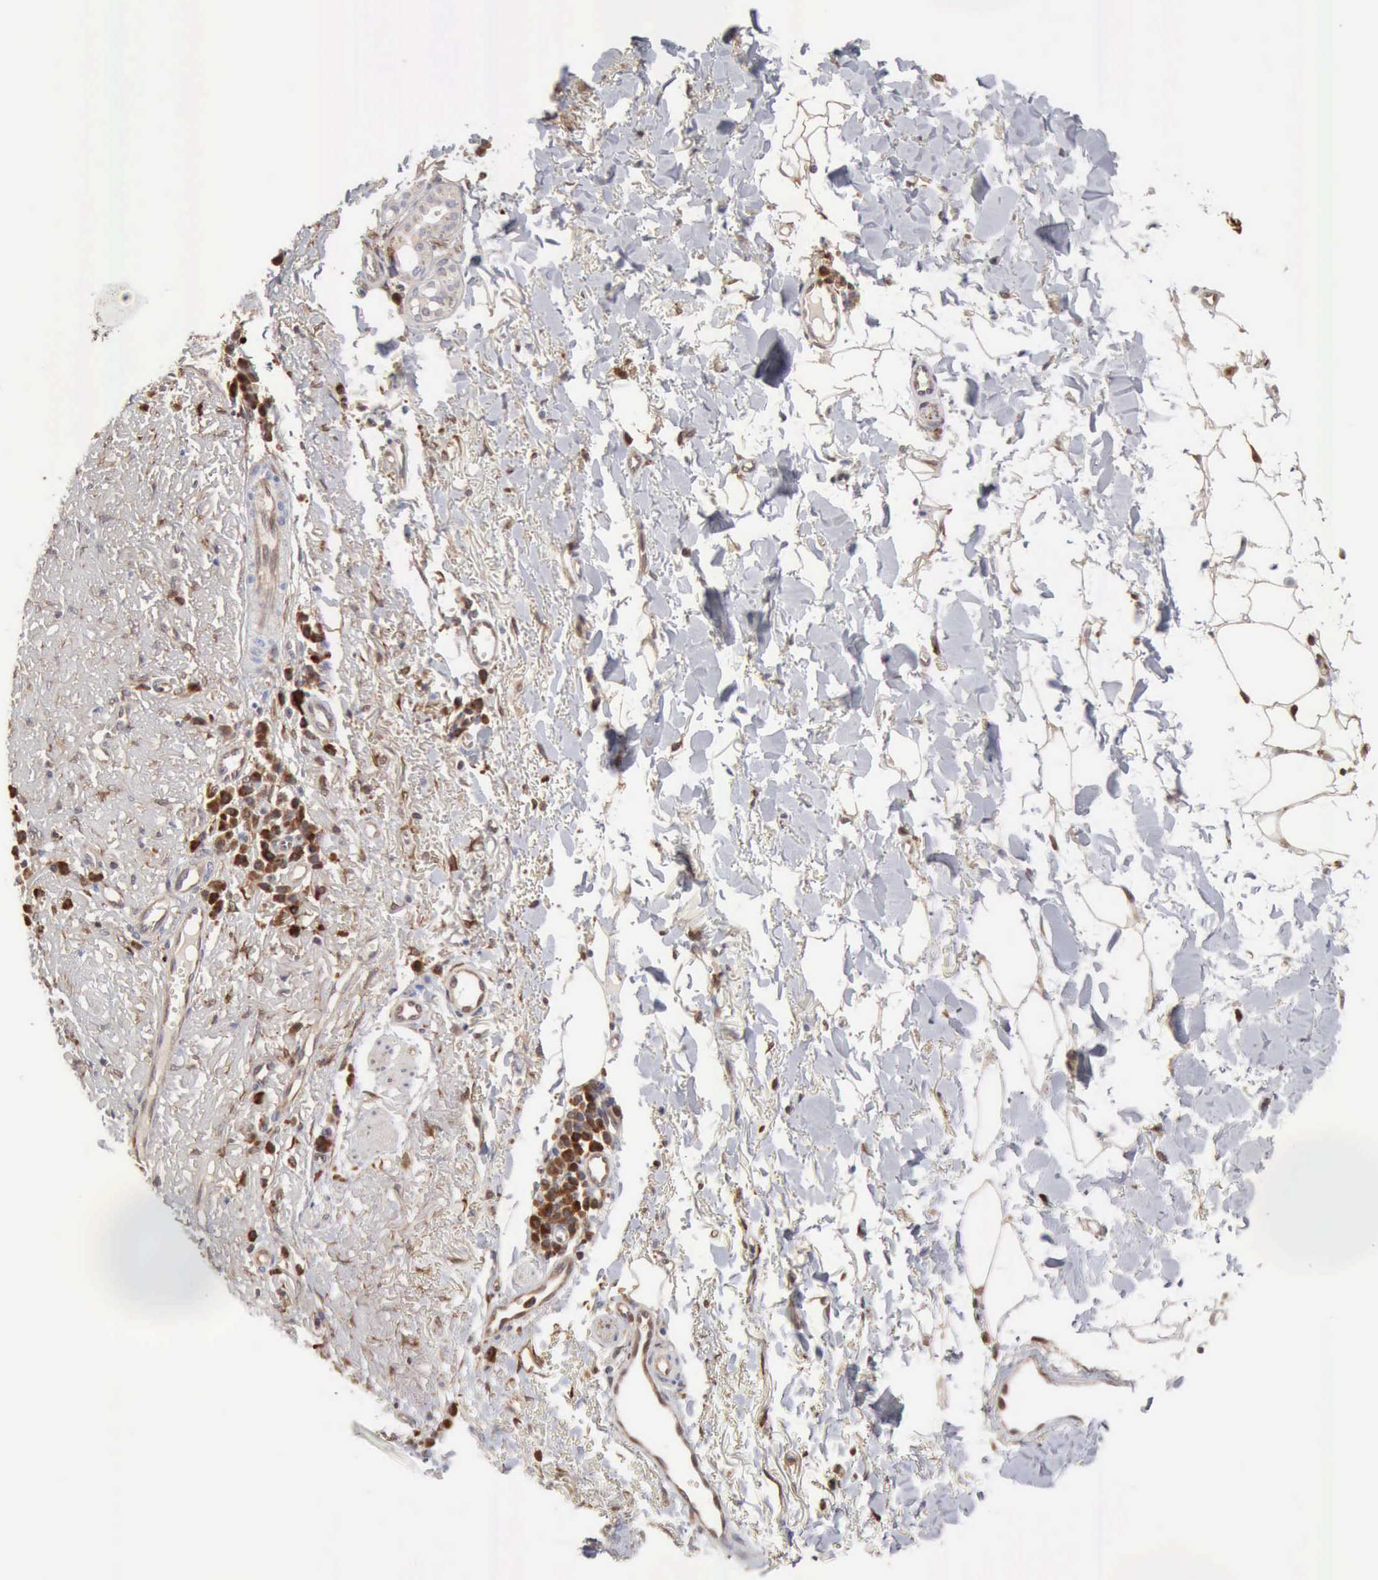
{"staining": {"intensity": "strong", "quantity": ">75%", "location": "cytoplasmic/membranous"}, "tissue": "skin cancer", "cell_type": "Tumor cells", "image_type": "cancer", "snomed": [{"axis": "morphology", "description": "Basal cell carcinoma"}, {"axis": "topography", "description": "Skin"}], "caption": "This is a photomicrograph of IHC staining of skin basal cell carcinoma, which shows strong expression in the cytoplasmic/membranous of tumor cells.", "gene": "APOL2", "patient": {"sex": "female", "age": 89}}